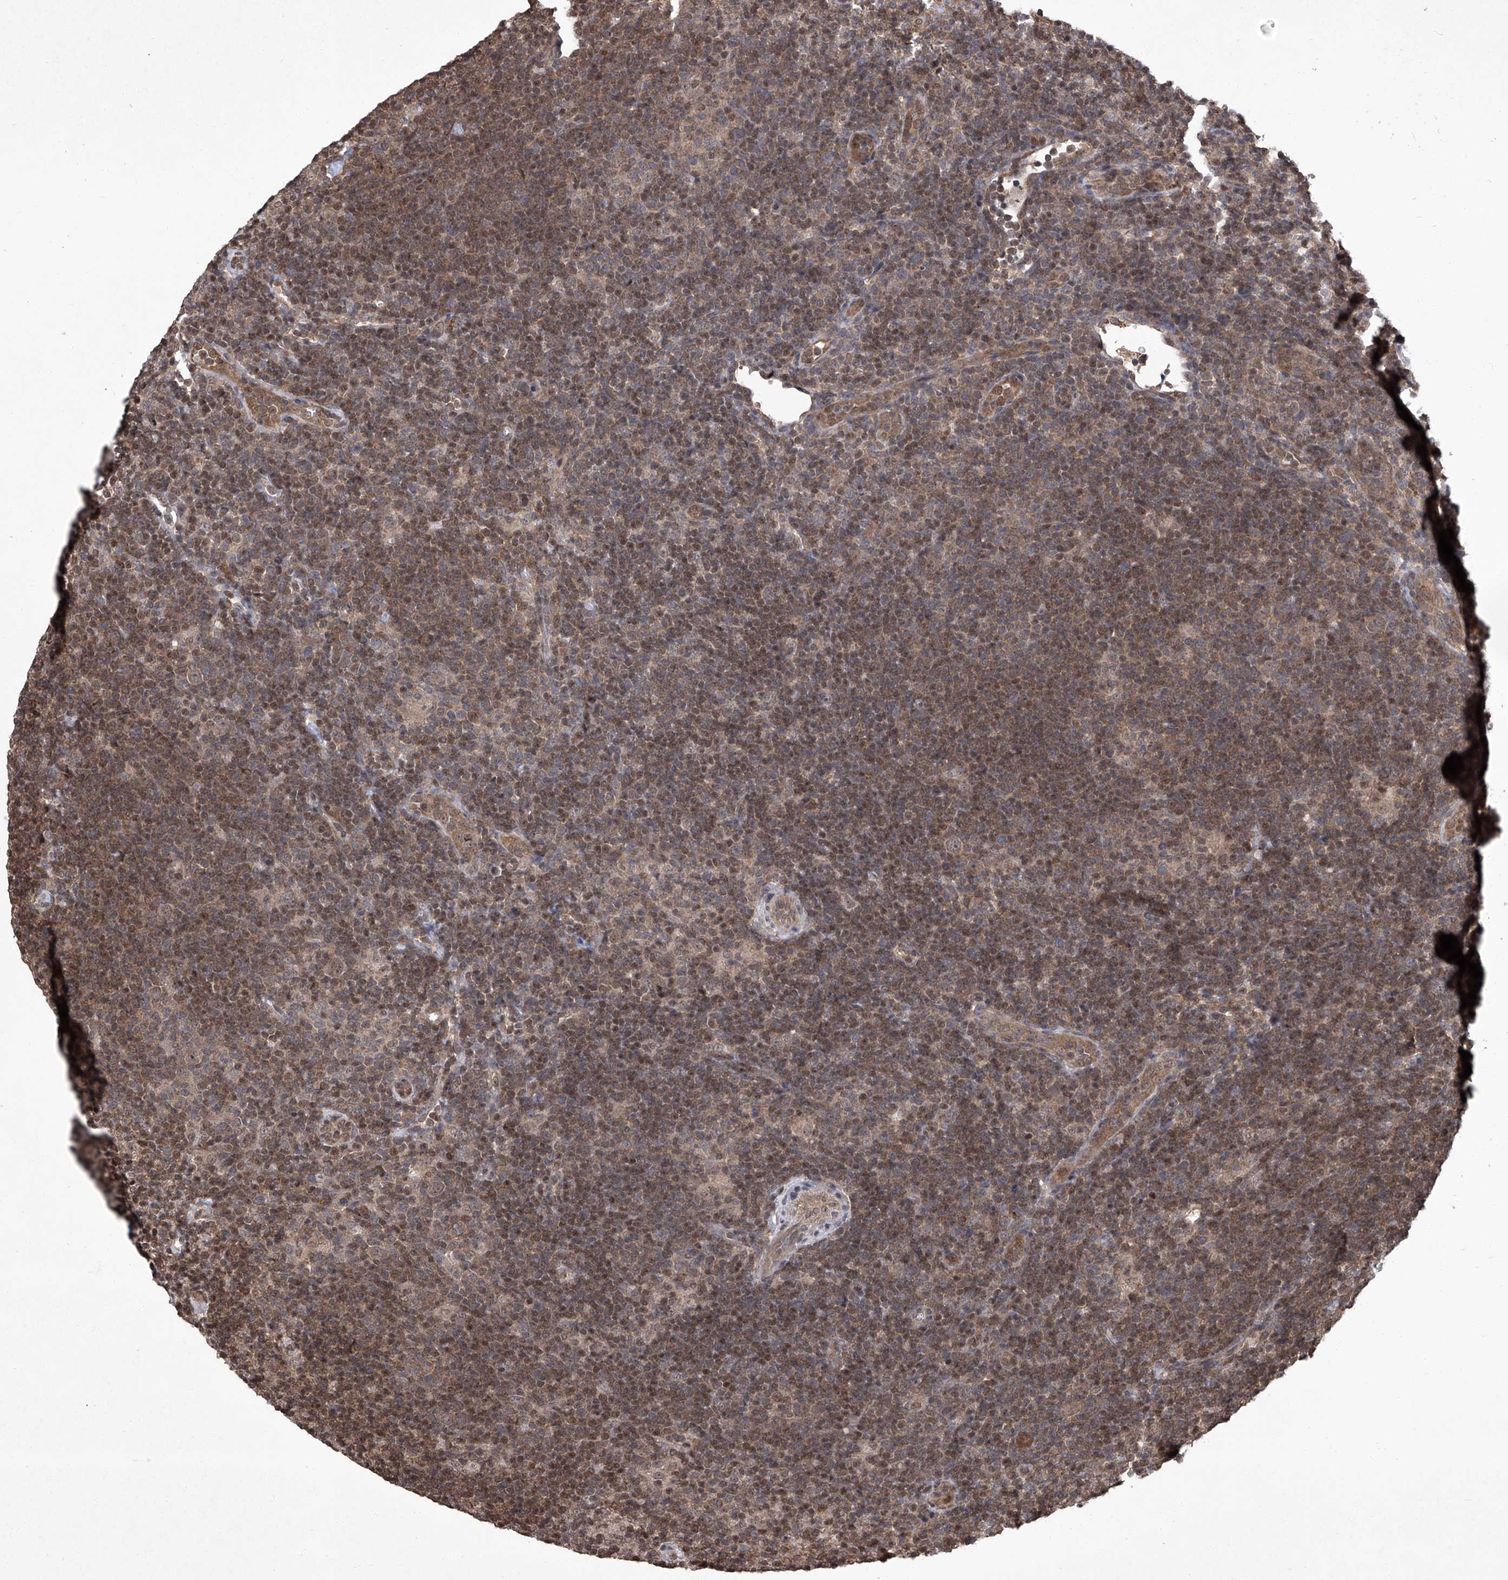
{"staining": {"intensity": "weak", "quantity": "25%-75%", "location": "cytoplasmic/membranous"}, "tissue": "lymphoma", "cell_type": "Tumor cells", "image_type": "cancer", "snomed": [{"axis": "morphology", "description": "Hodgkin's disease, NOS"}, {"axis": "topography", "description": "Lymph node"}], "caption": "Immunohistochemistry (IHC) image of neoplastic tissue: human Hodgkin's disease stained using immunohistochemistry reveals low levels of weak protein expression localized specifically in the cytoplasmic/membranous of tumor cells, appearing as a cytoplasmic/membranous brown color.", "gene": "TSNAX", "patient": {"sex": "female", "age": 57}}